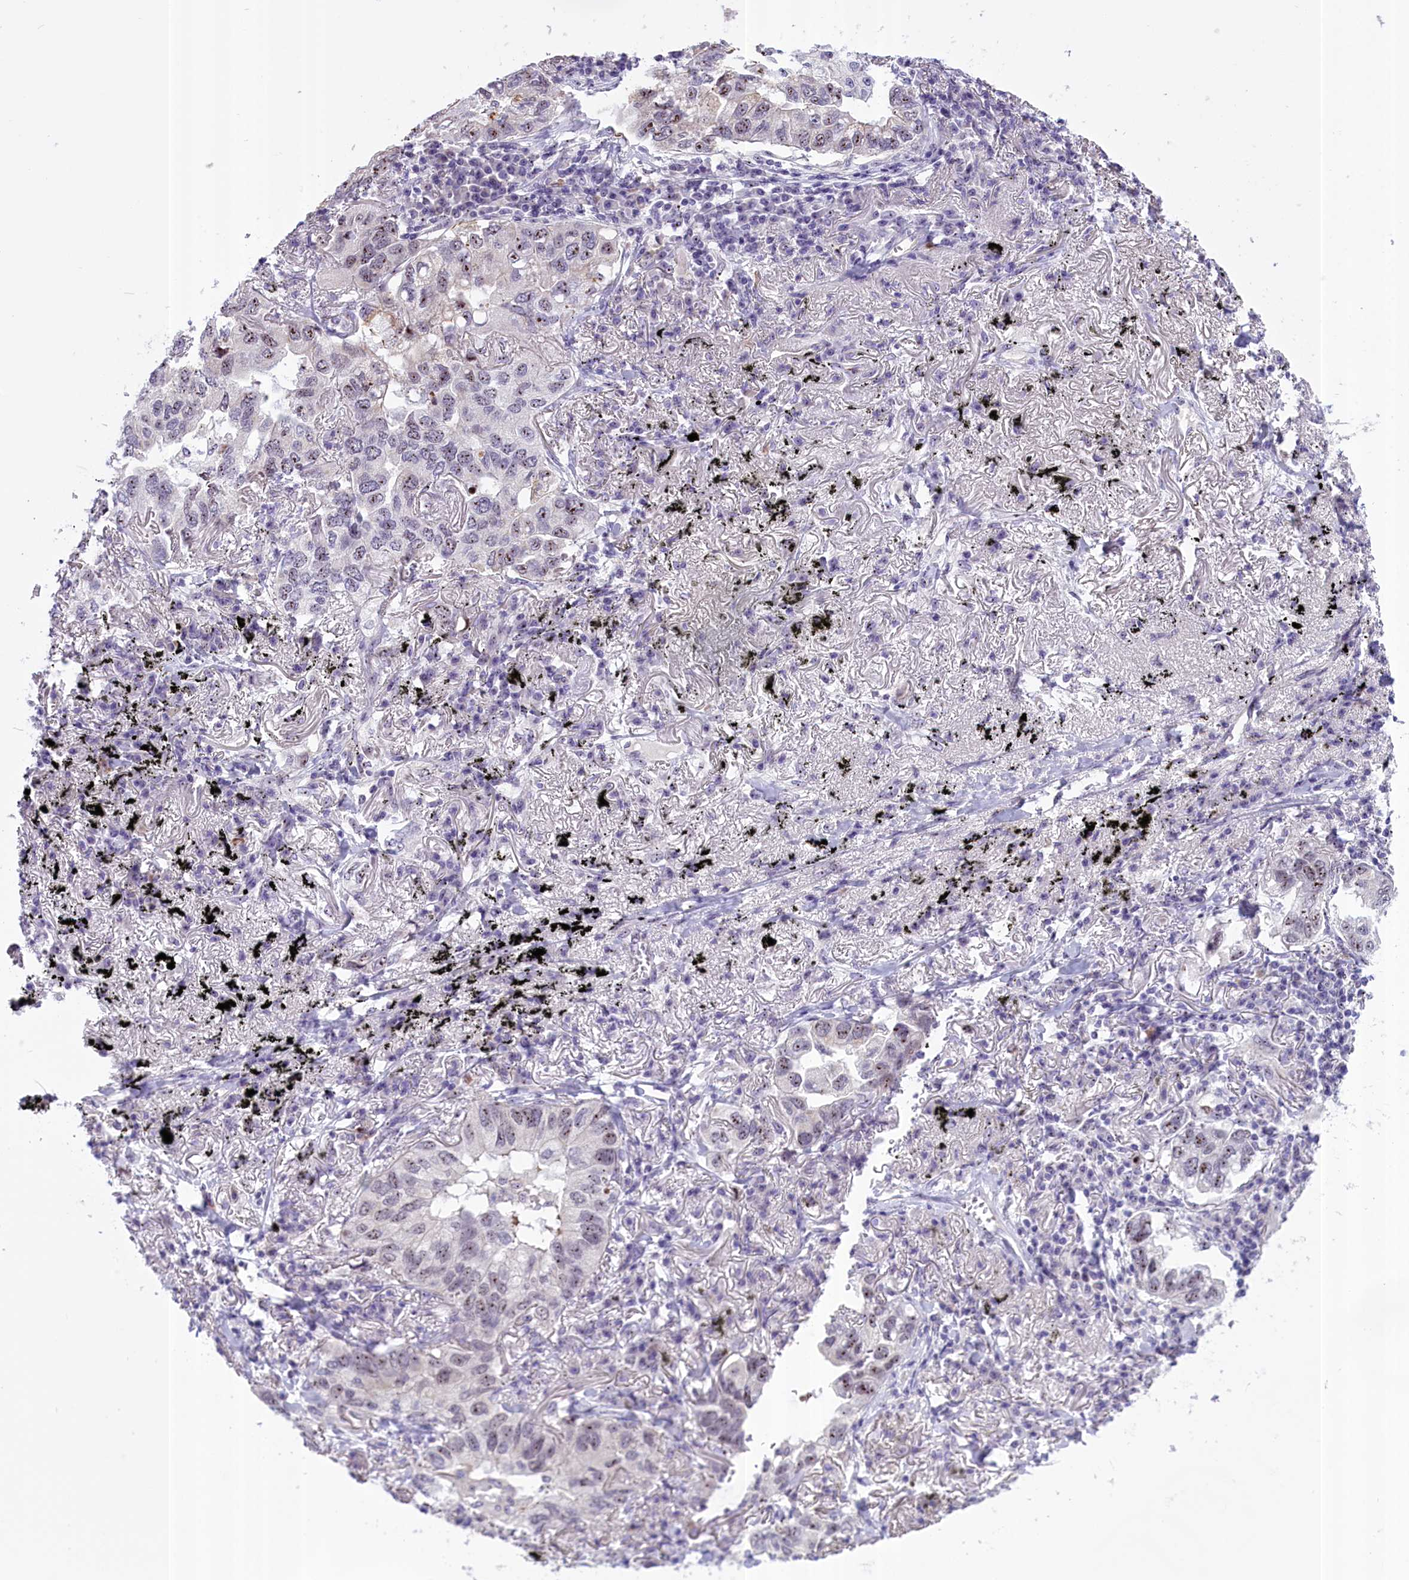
{"staining": {"intensity": "moderate", "quantity": "25%-75%", "location": "nuclear"}, "tissue": "lung cancer", "cell_type": "Tumor cells", "image_type": "cancer", "snomed": [{"axis": "morphology", "description": "Adenocarcinoma, NOS"}, {"axis": "topography", "description": "Lung"}], "caption": "Immunohistochemical staining of lung cancer (adenocarcinoma) shows moderate nuclear protein expression in about 25%-75% of tumor cells. (DAB IHC, brown staining for protein, blue staining for nuclei).", "gene": "TBL3", "patient": {"sex": "male", "age": 65}}